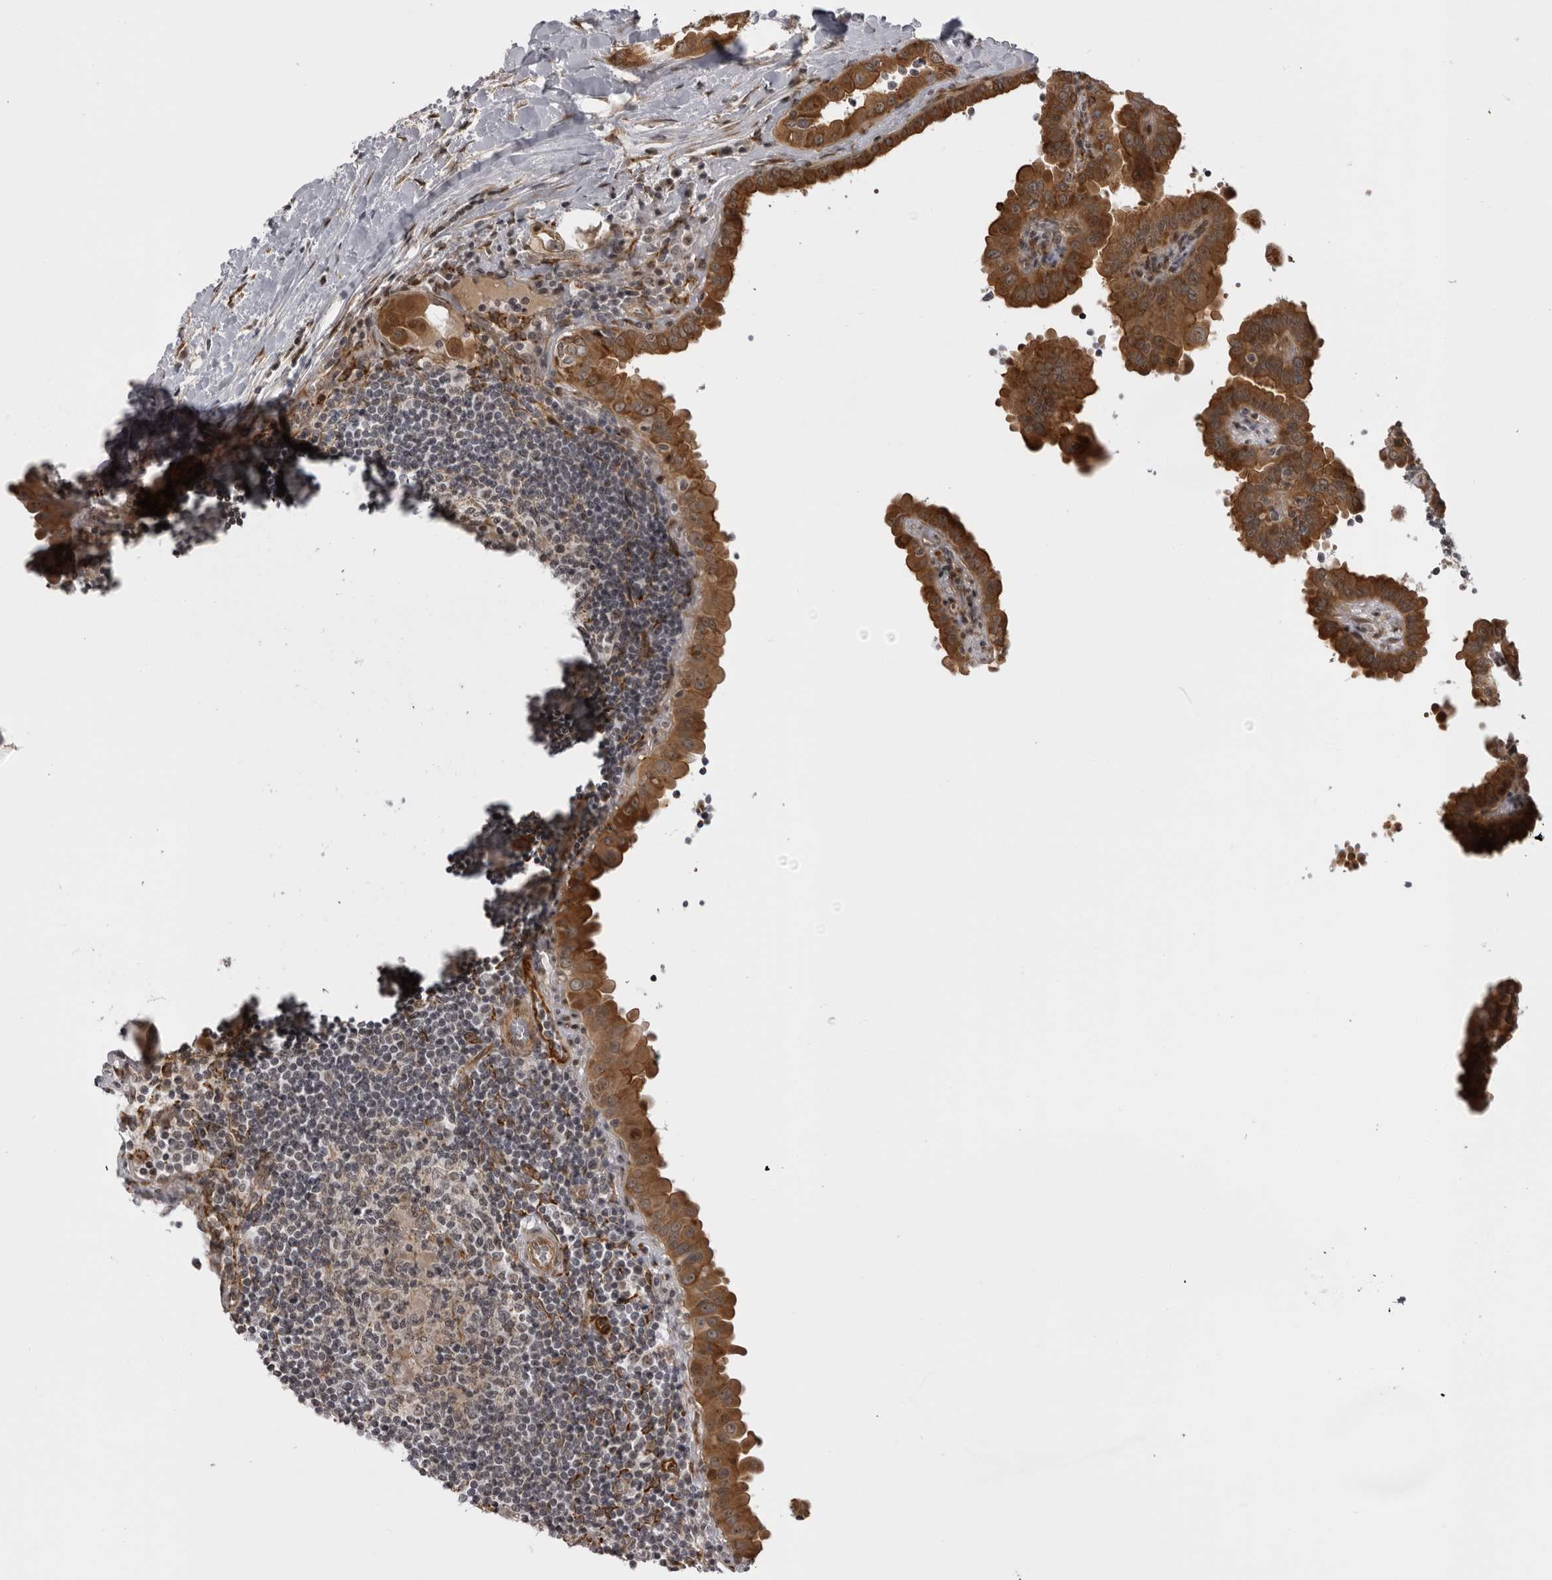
{"staining": {"intensity": "strong", "quantity": ">75%", "location": "cytoplasmic/membranous"}, "tissue": "thyroid cancer", "cell_type": "Tumor cells", "image_type": "cancer", "snomed": [{"axis": "morphology", "description": "Papillary adenocarcinoma, NOS"}, {"axis": "topography", "description": "Thyroid gland"}], "caption": "Papillary adenocarcinoma (thyroid) was stained to show a protein in brown. There is high levels of strong cytoplasmic/membranous positivity in about >75% of tumor cells.", "gene": "DNAH14", "patient": {"sex": "male", "age": 33}}